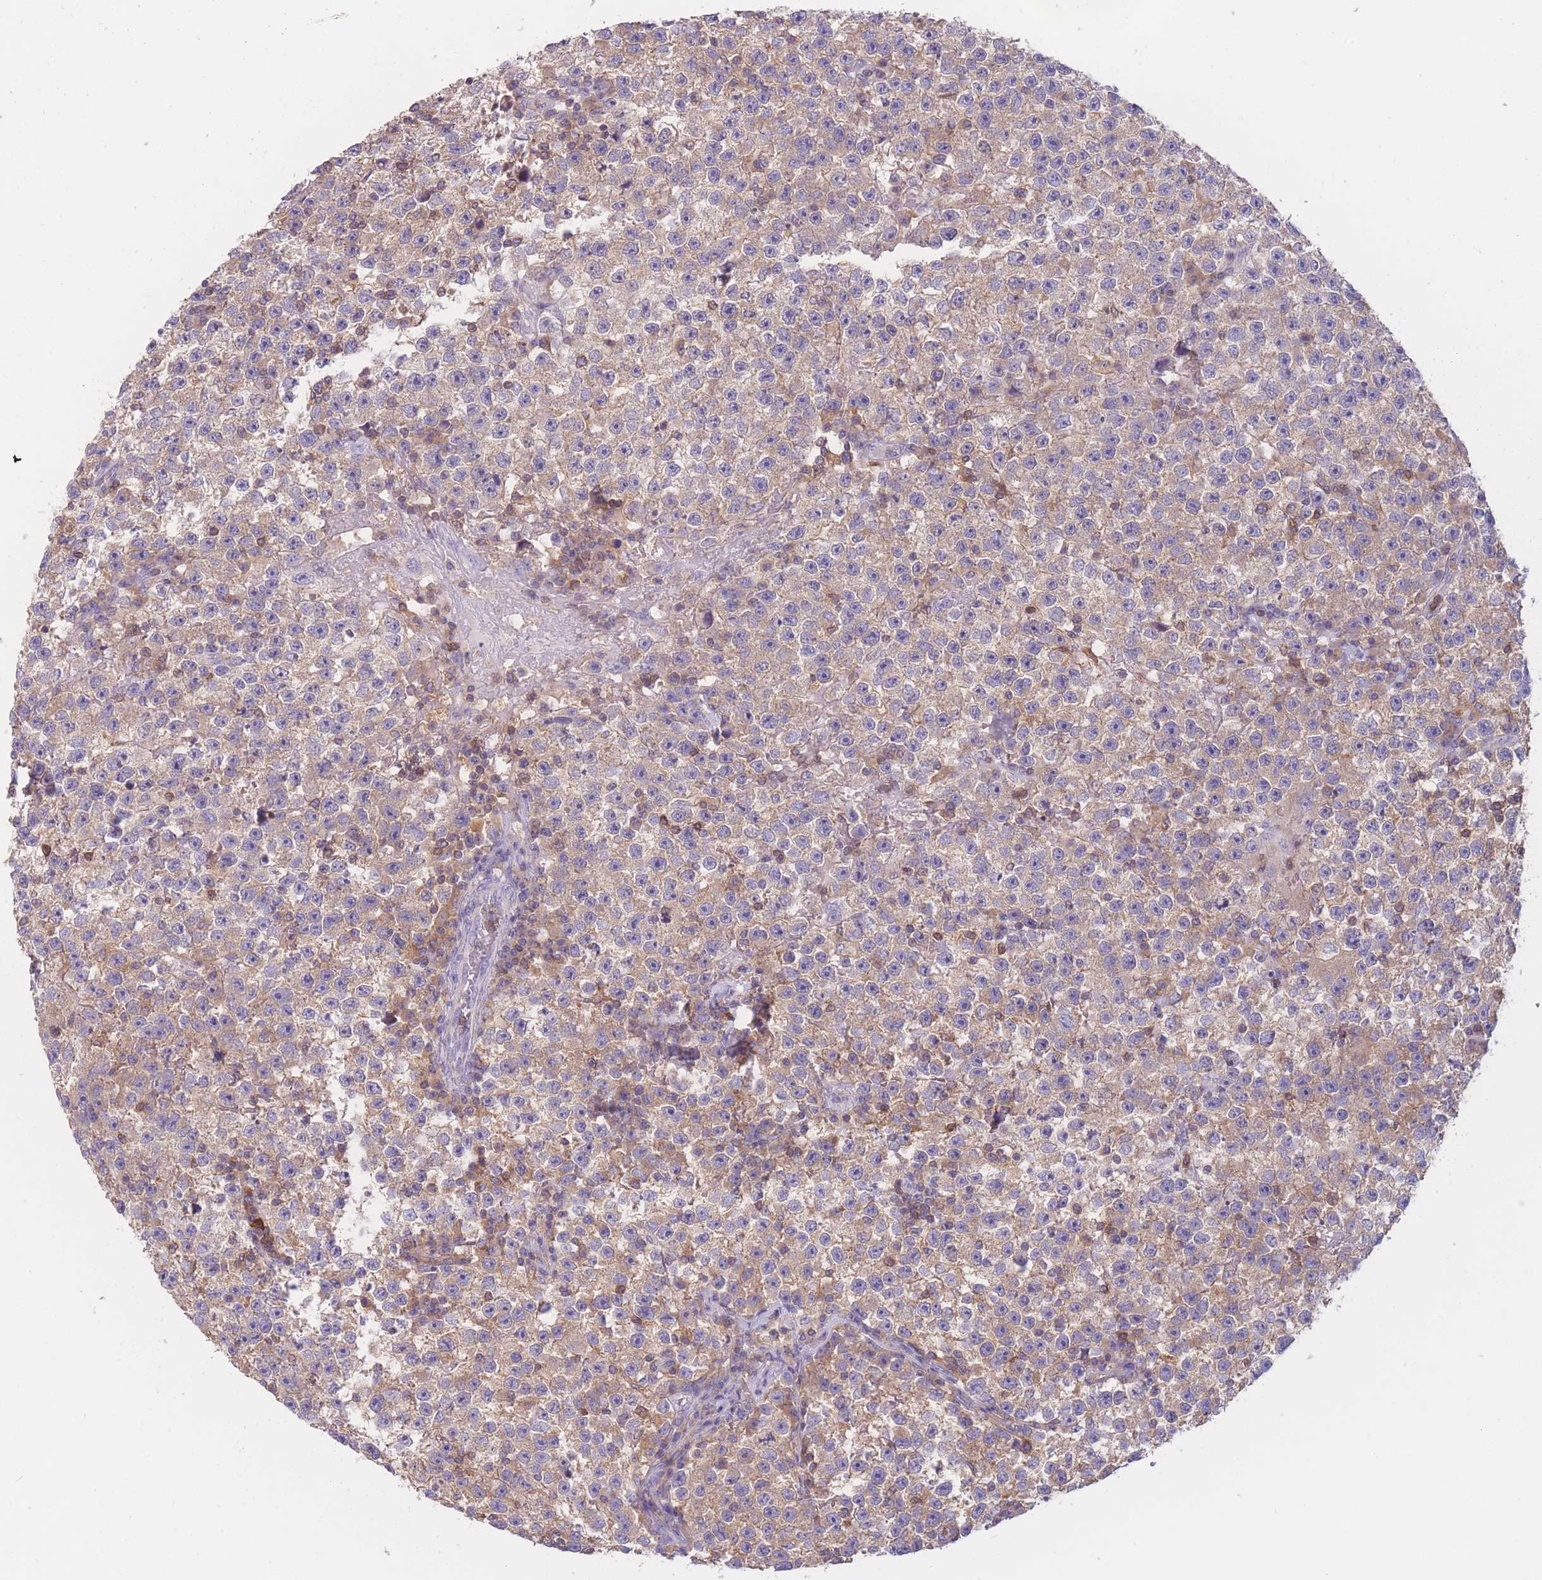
{"staining": {"intensity": "weak", "quantity": ">75%", "location": "cytoplasmic/membranous"}, "tissue": "testis cancer", "cell_type": "Tumor cells", "image_type": "cancer", "snomed": [{"axis": "morphology", "description": "Seminoma, NOS"}, {"axis": "topography", "description": "Testis"}], "caption": "Immunohistochemistry (DAB) staining of human testis seminoma exhibits weak cytoplasmic/membranous protein staining in about >75% of tumor cells. (brown staining indicates protein expression, while blue staining denotes nuclei).", "gene": "ST3GAL4", "patient": {"sex": "male", "age": 22}}